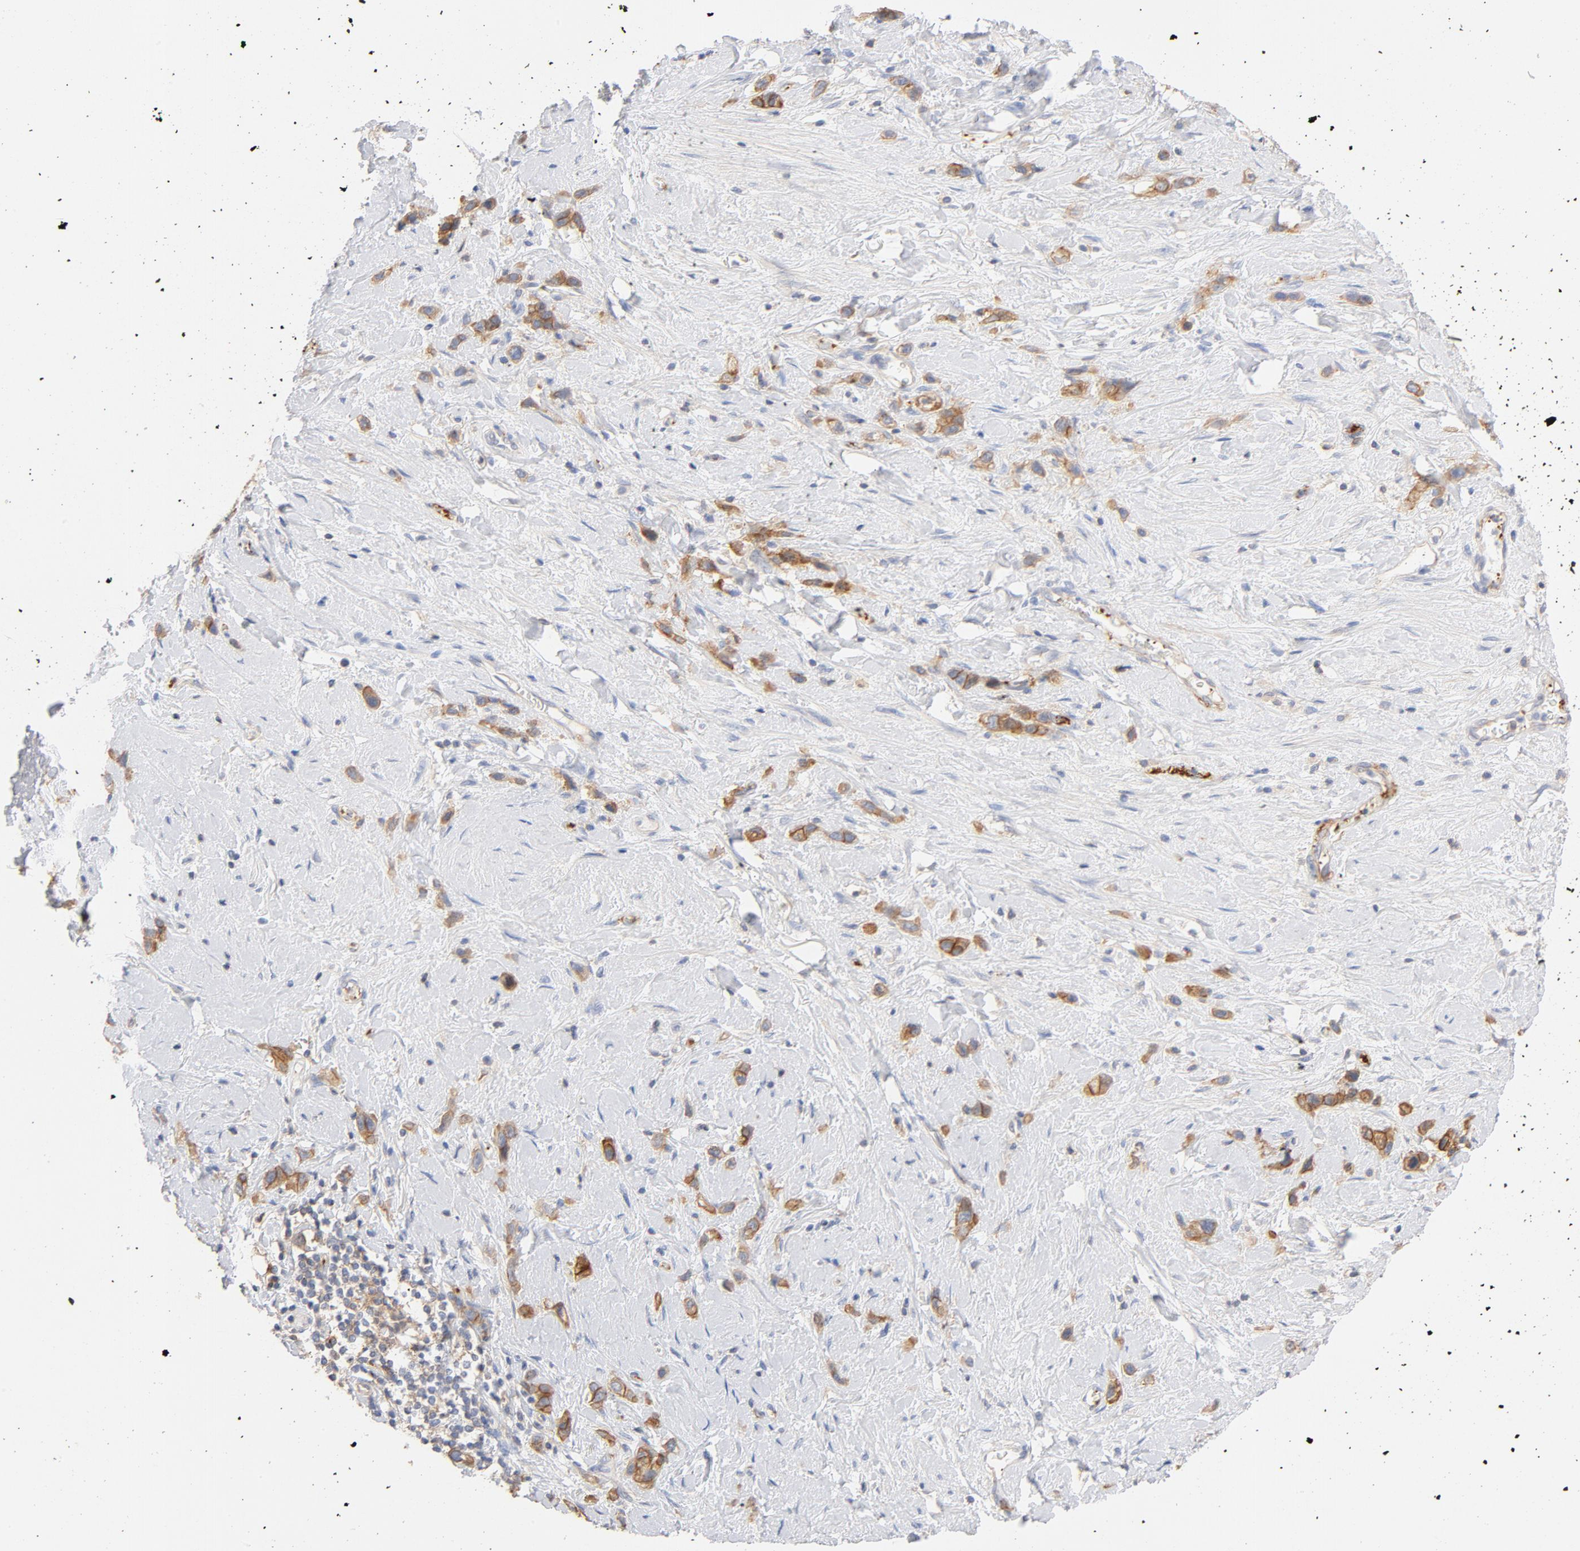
{"staining": {"intensity": "strong", "quantity": ">75%", "location": "cytoplasmic/membranous"}, "tissue": "stomach cancer", "cell_type": "Tumor cells", "image_type": "cancer", "snomed": [{"axis": "morphology", "description": "Normal tissue, NOS"}, {"axis": "morphology", "description": "Adenocarcinoma, NOS"}, {"axis": "morphology", "description": "Adenocarcinoma, High grade"}, {"axis": "topography", "description": "Stomach, upper"}, {"axis": "topography", "description": "Stomach"}], "caption": "IHC photomicrograph of stomach cancer (adenocarcinoma) stained for a protein (brown), which displays high levels of strong cytoplasmic/membranous expression in approximately >75% of tumor cells.", "gene": "SRC", "patient": {"sex": "female", "age": 65}}